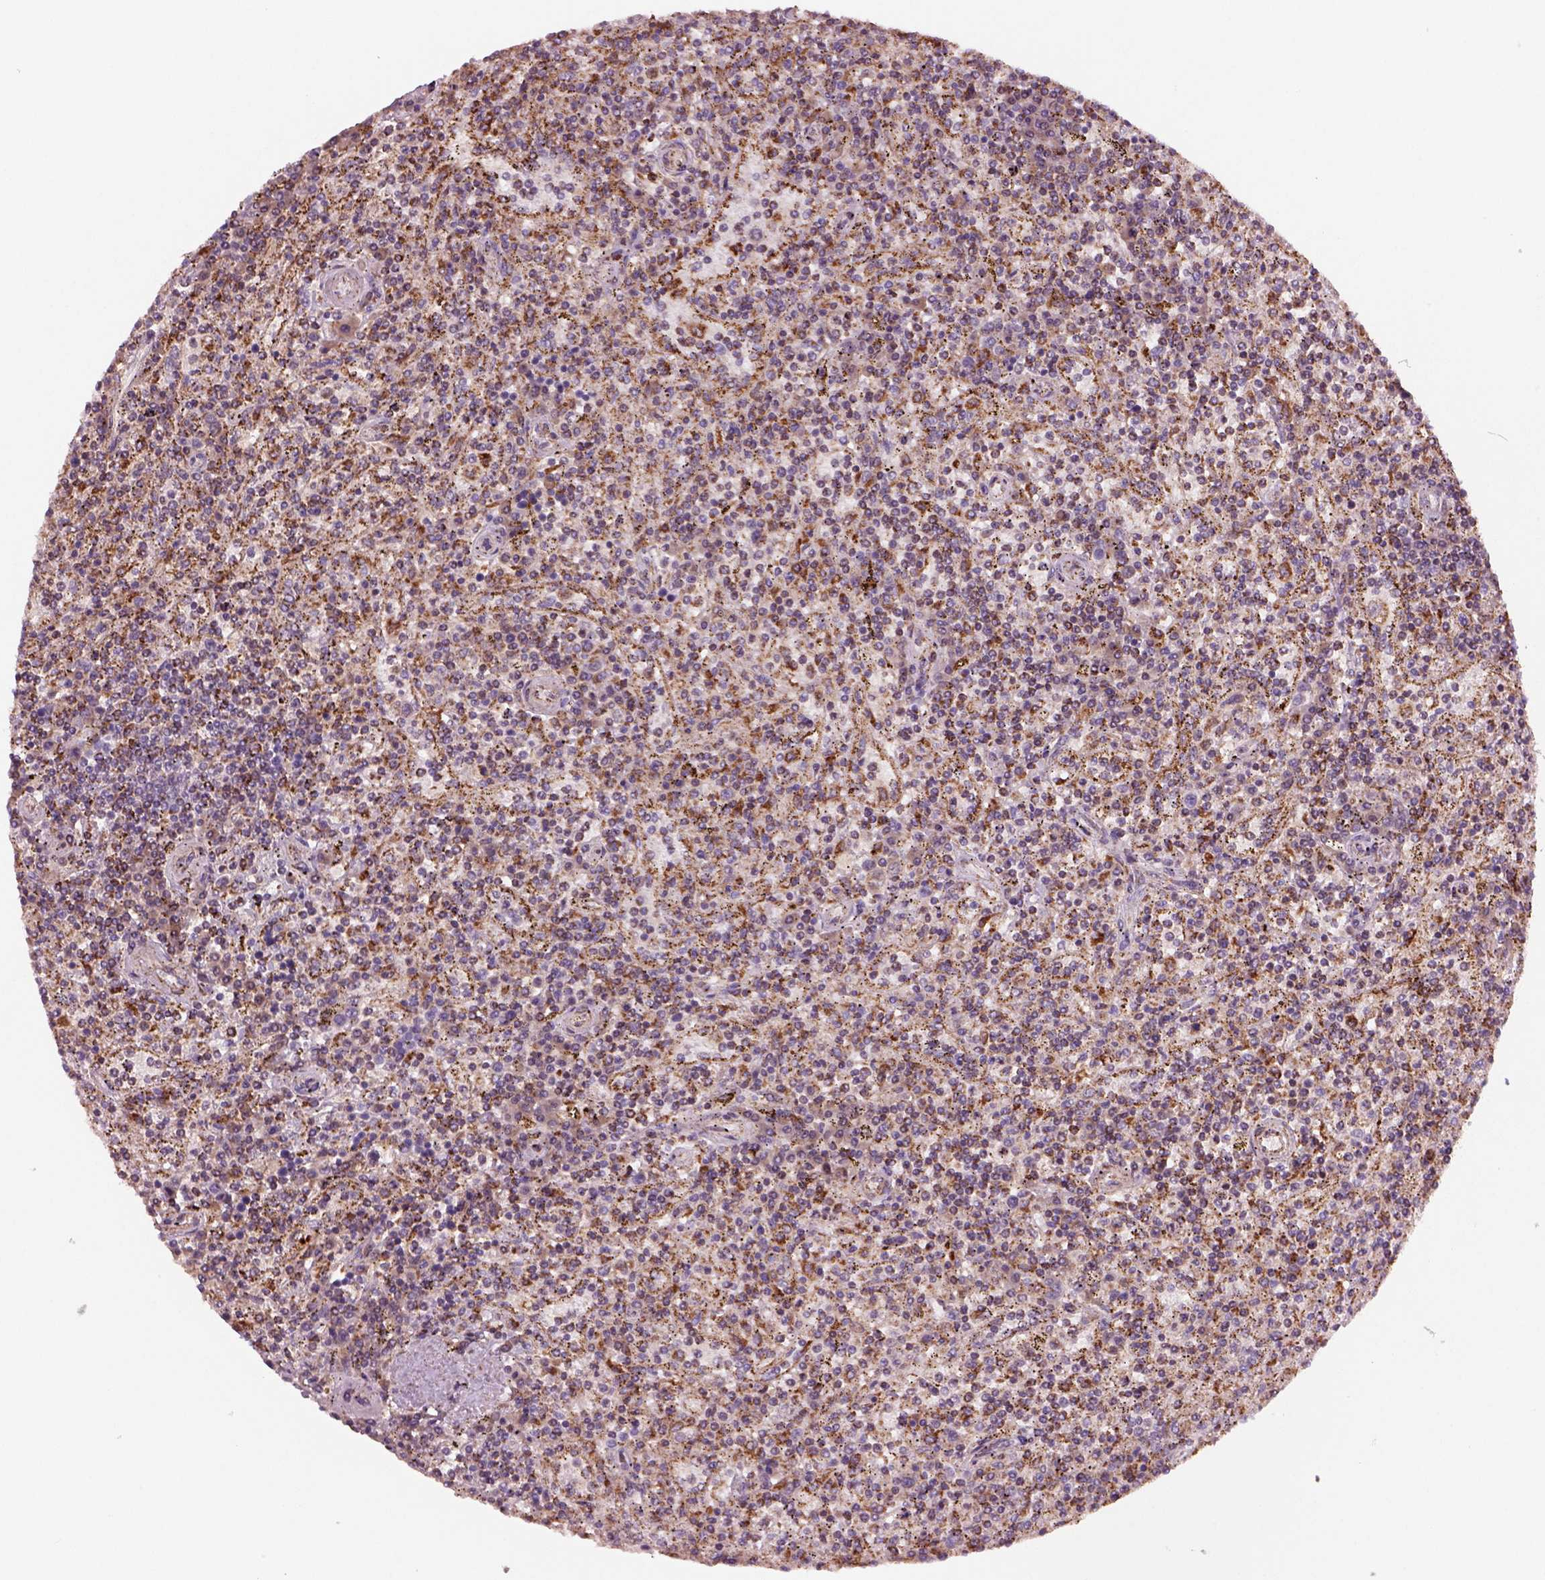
{"staining": {"intensity": "strong", "quantity": ">75%", "location": "cytoplasmic/membranous"}, "tissue": "lymphoma", "cell_type": "Tumor cells", "image_type": "cancer", "snomed": [{"axis": "morphology", "description": "Malignant lymphoma, non-Hodgkin's type, Low grade"}, {"axis": "topography", "description": "Spleen"}], "caption": "A high amount of strong cytoplasmic/membranous staining is appreciated in about >75% of tumor cells in low-grade malignant lymphoma, non-Hodgkin's type tissue.", "gene": "SLC25A24", "patient": {"sex": "male", "age": 62}}